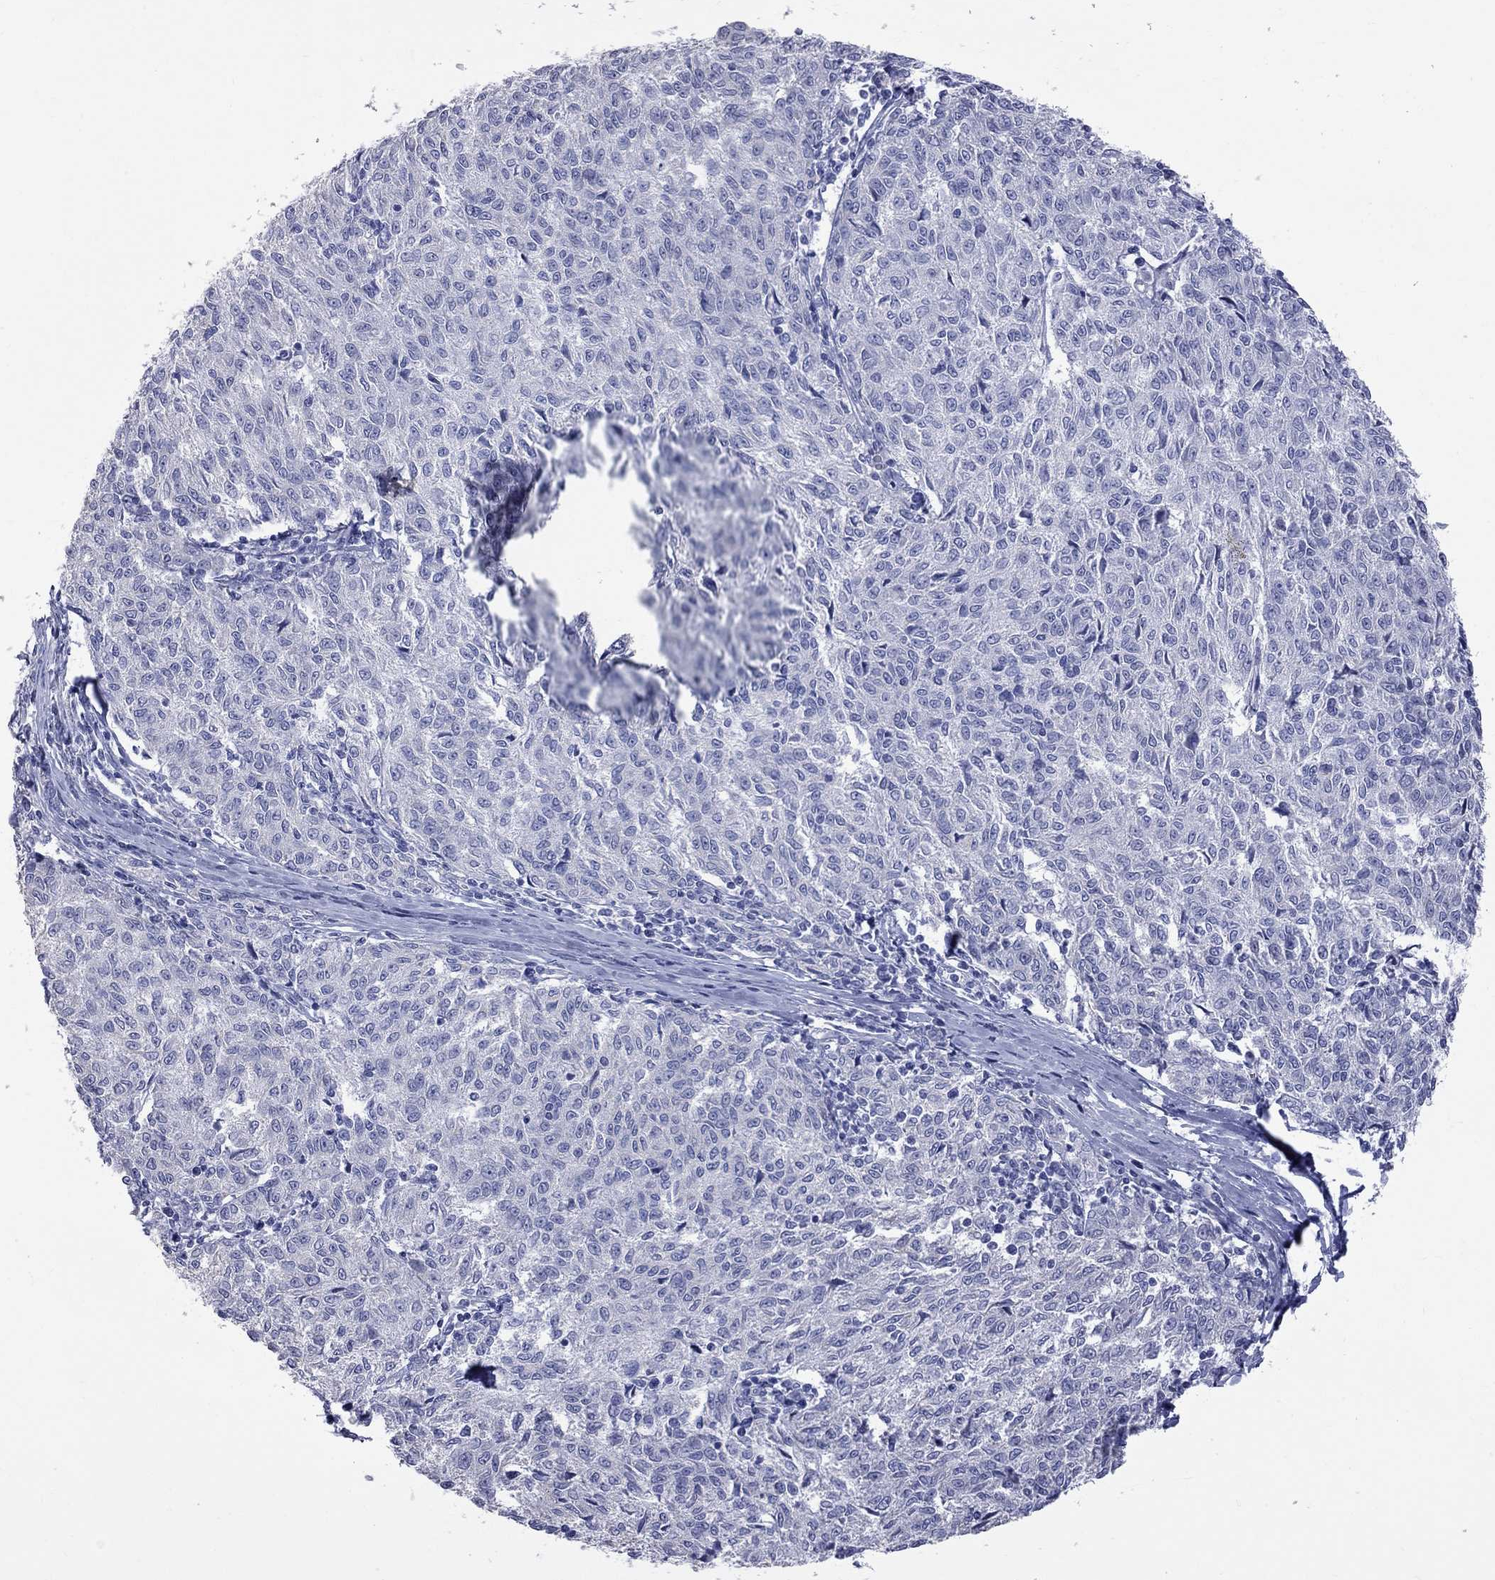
{"staining": {"intensity": "negative", "quantity": "none", "location": "none"}, "tissue": "melanoma", "cell_type": "Tumor cells", "image_type": "cancer", "snomed": [{"axis": "morphology", "description": "Malignant melanoma, NOS"}, {"axis": "topography", "description": "Skin"}], "caption": "Photomicrograph shows no protein staining in tumor cells of melanoma tissue.", "gene": "KCND2", "patient": {"sex": "female", "age": 72}}